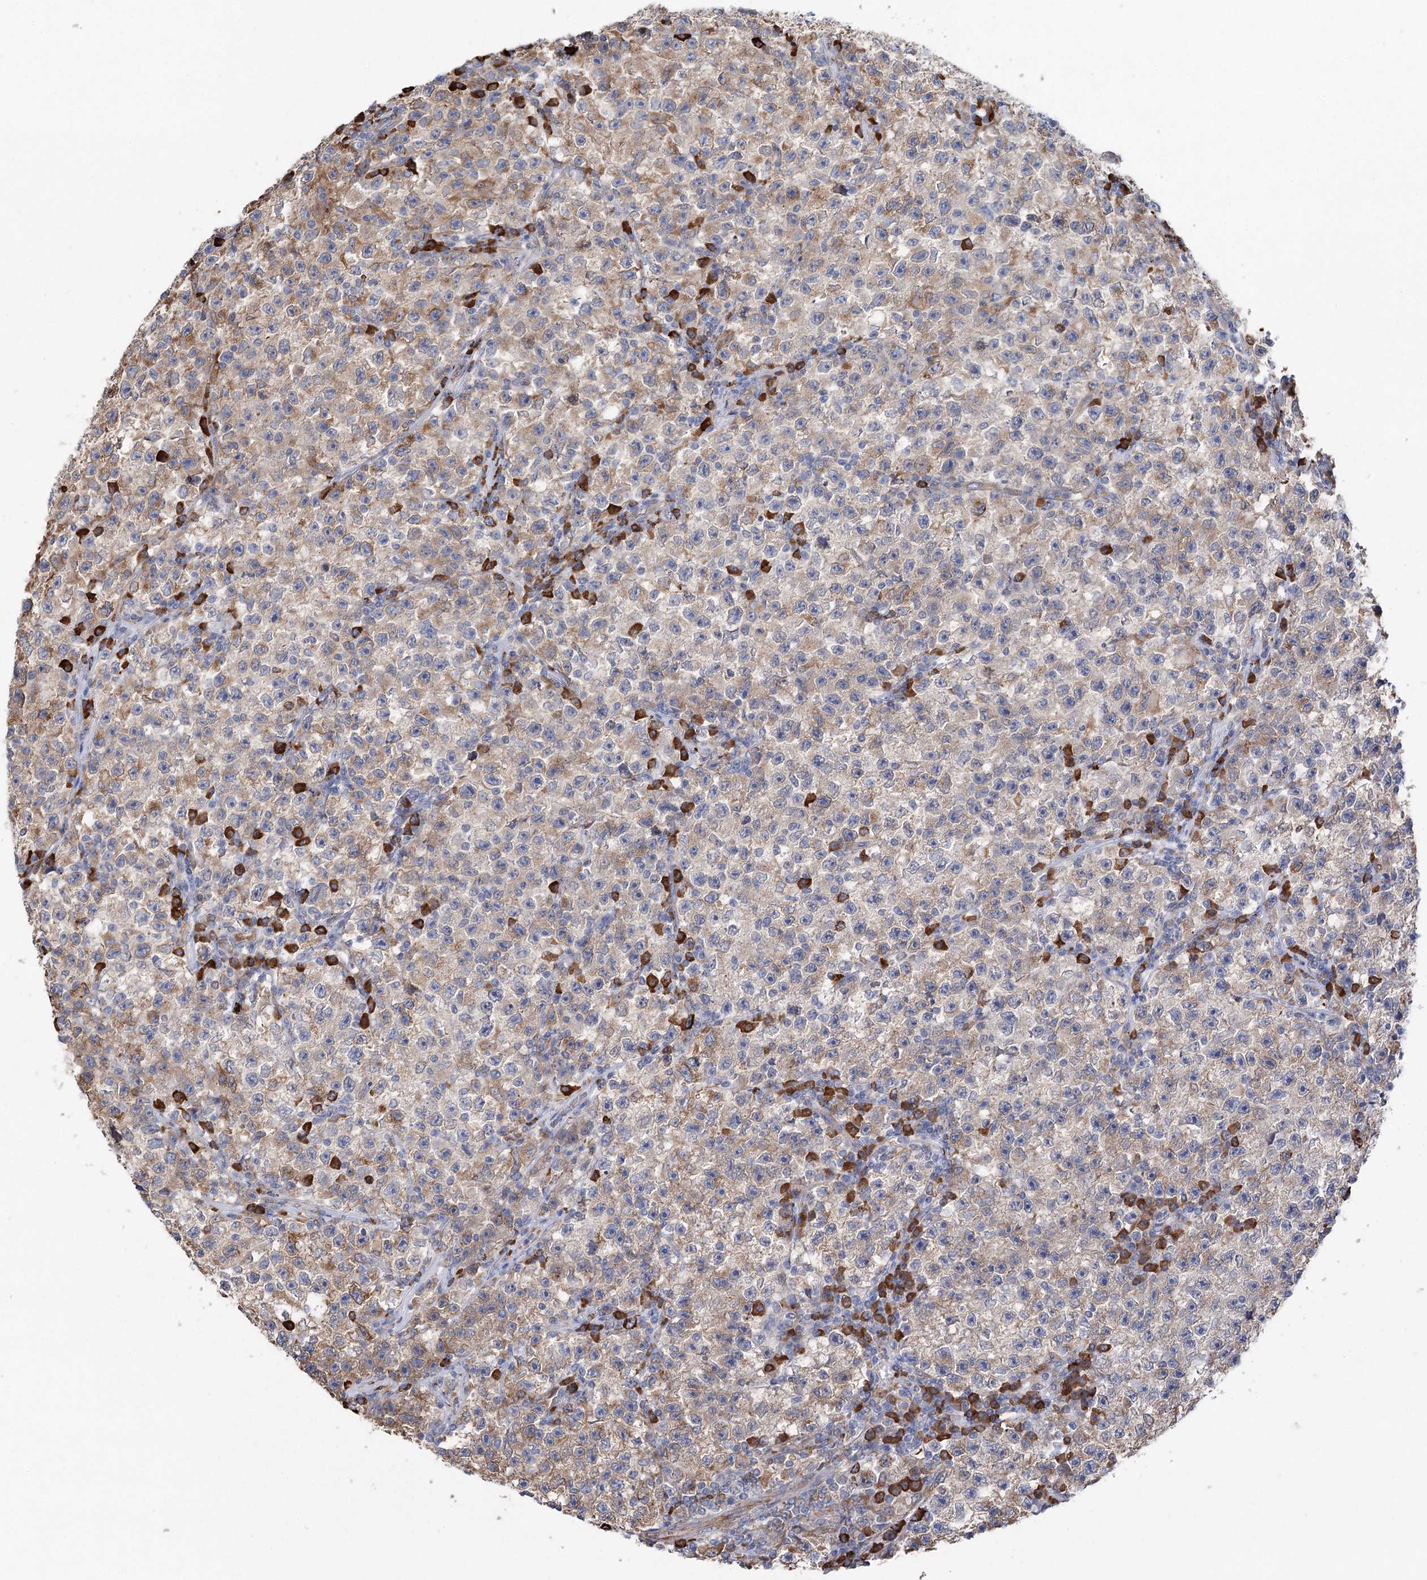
{"staining": {"intensity": "moderate", "quantity": "25%-75%", "location": "cytoplasmic/membranous"}, "tissue": "testis cancer", "cell_type": "Tumor cells", "image_type": "cancer", "snomed": [{"axis": "morphology", "description": "Seminoma, NOS"}, {"axis": "topography", "description": "Testis"}], "caption": "This histopathology image demonstrates immunohistochemistry (IHC) staining of human seminoma (testis), with medium moderate cytoplasmic/membranous positivity in about 25%-75% of tumor cells.", "gene": "METTL24", "patient": {"sex": "male", "age": 22}}